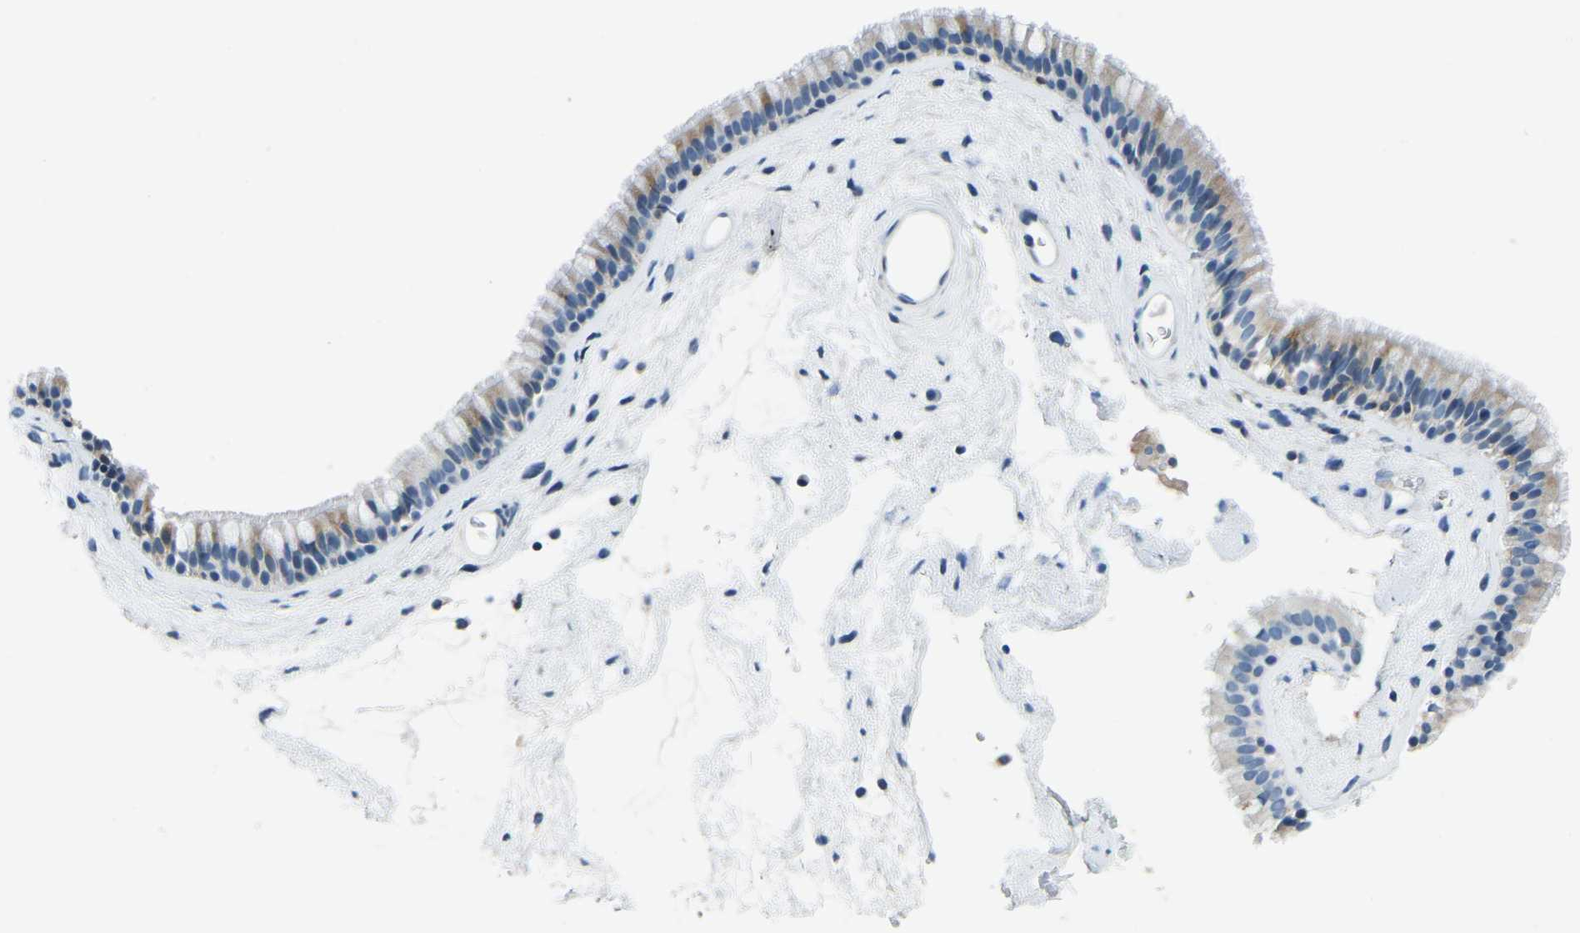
{"staining": {"intensity": "weak", "quantity": "<25%", "location": "cytoplasmic/membranous"}, "tissue": "nasopharynx", "cell_type": "Respiratory epithelial cells", "image_type": "normal", "snomed": [{"axis": "morphology", "description": "Normal tissue, NOS"}, {"axis": "morphology", "description": "Inflammation, NOS"}, {"axis": "topography", "description": "Nasopharynx"}], "caption": "IHC photomicrograph of benign nasopharynx: human nasopharynx stained with DAB reveals no significant protein positivity in respiratory epithelial cells. (Stains: DAB immunohistochemistry (IHC) with hematoxylin counter stain, Microscopy: brightfield microscopy at high magnification).", "gene": "XIRP1", "patient": {"sex": "male", "age": 48}}